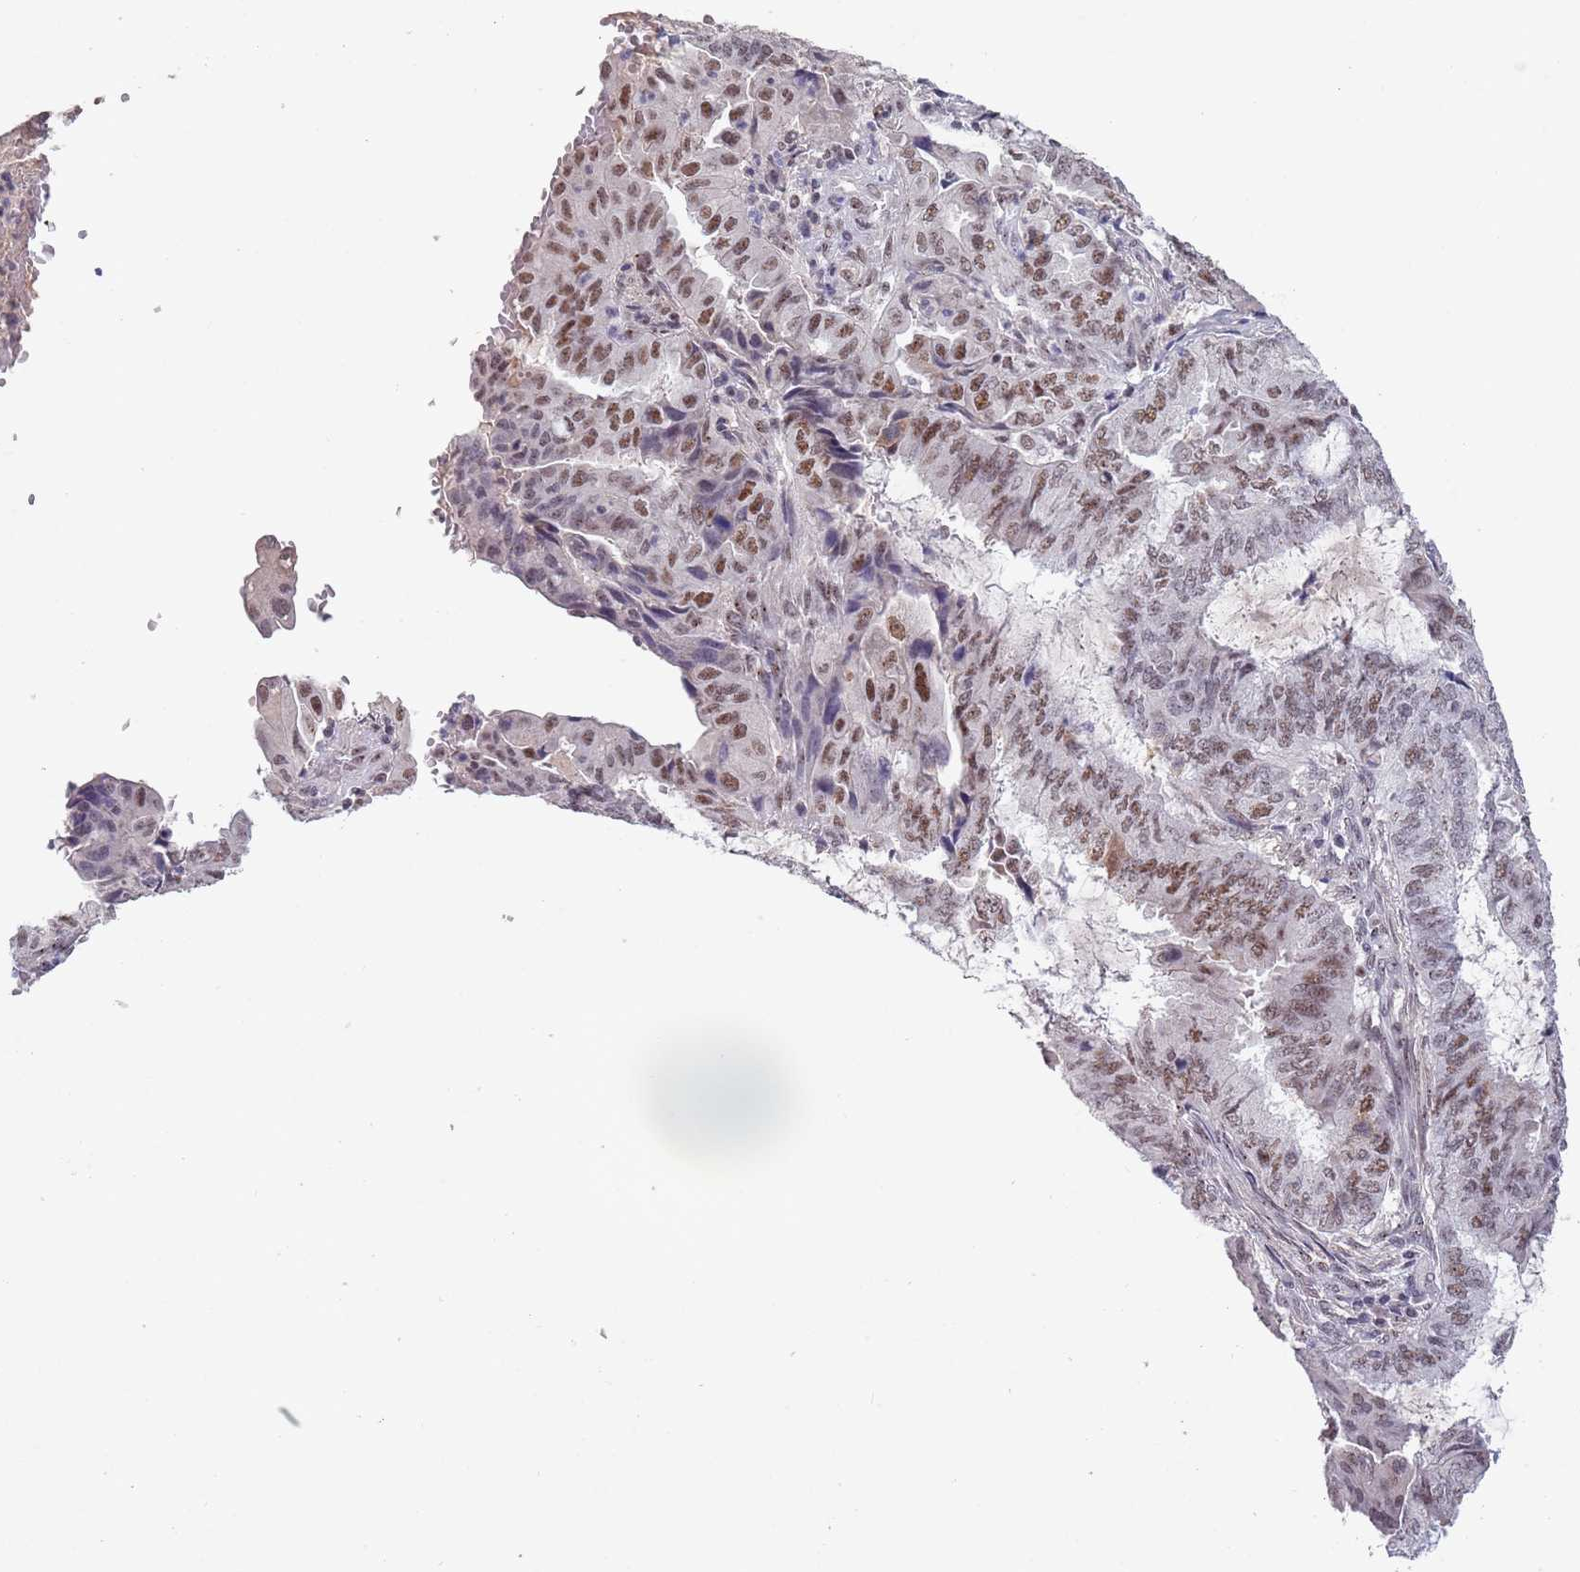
{"staining": {"intensity": "moderate", "quantity": "25%-75%", "location": "nuclear"}, "tissue": "endometrial cancer", "cell_type": "Tumor cells", "image_type": "cancer", "snomed": [{"axis": "morphology", "description": "Adenocarcinoma, NOS"}, {"axis": "topography", "description": "Endometrium"}], "caption": "This is an image of immunohistochemistry (IHC) staining of endometrial cancer (adenocarcinoma), which shows moderate expression in the nuclear of tumor cells.", "gene": "CIZ1", "patient": {"sex": "female", "age": 51}}